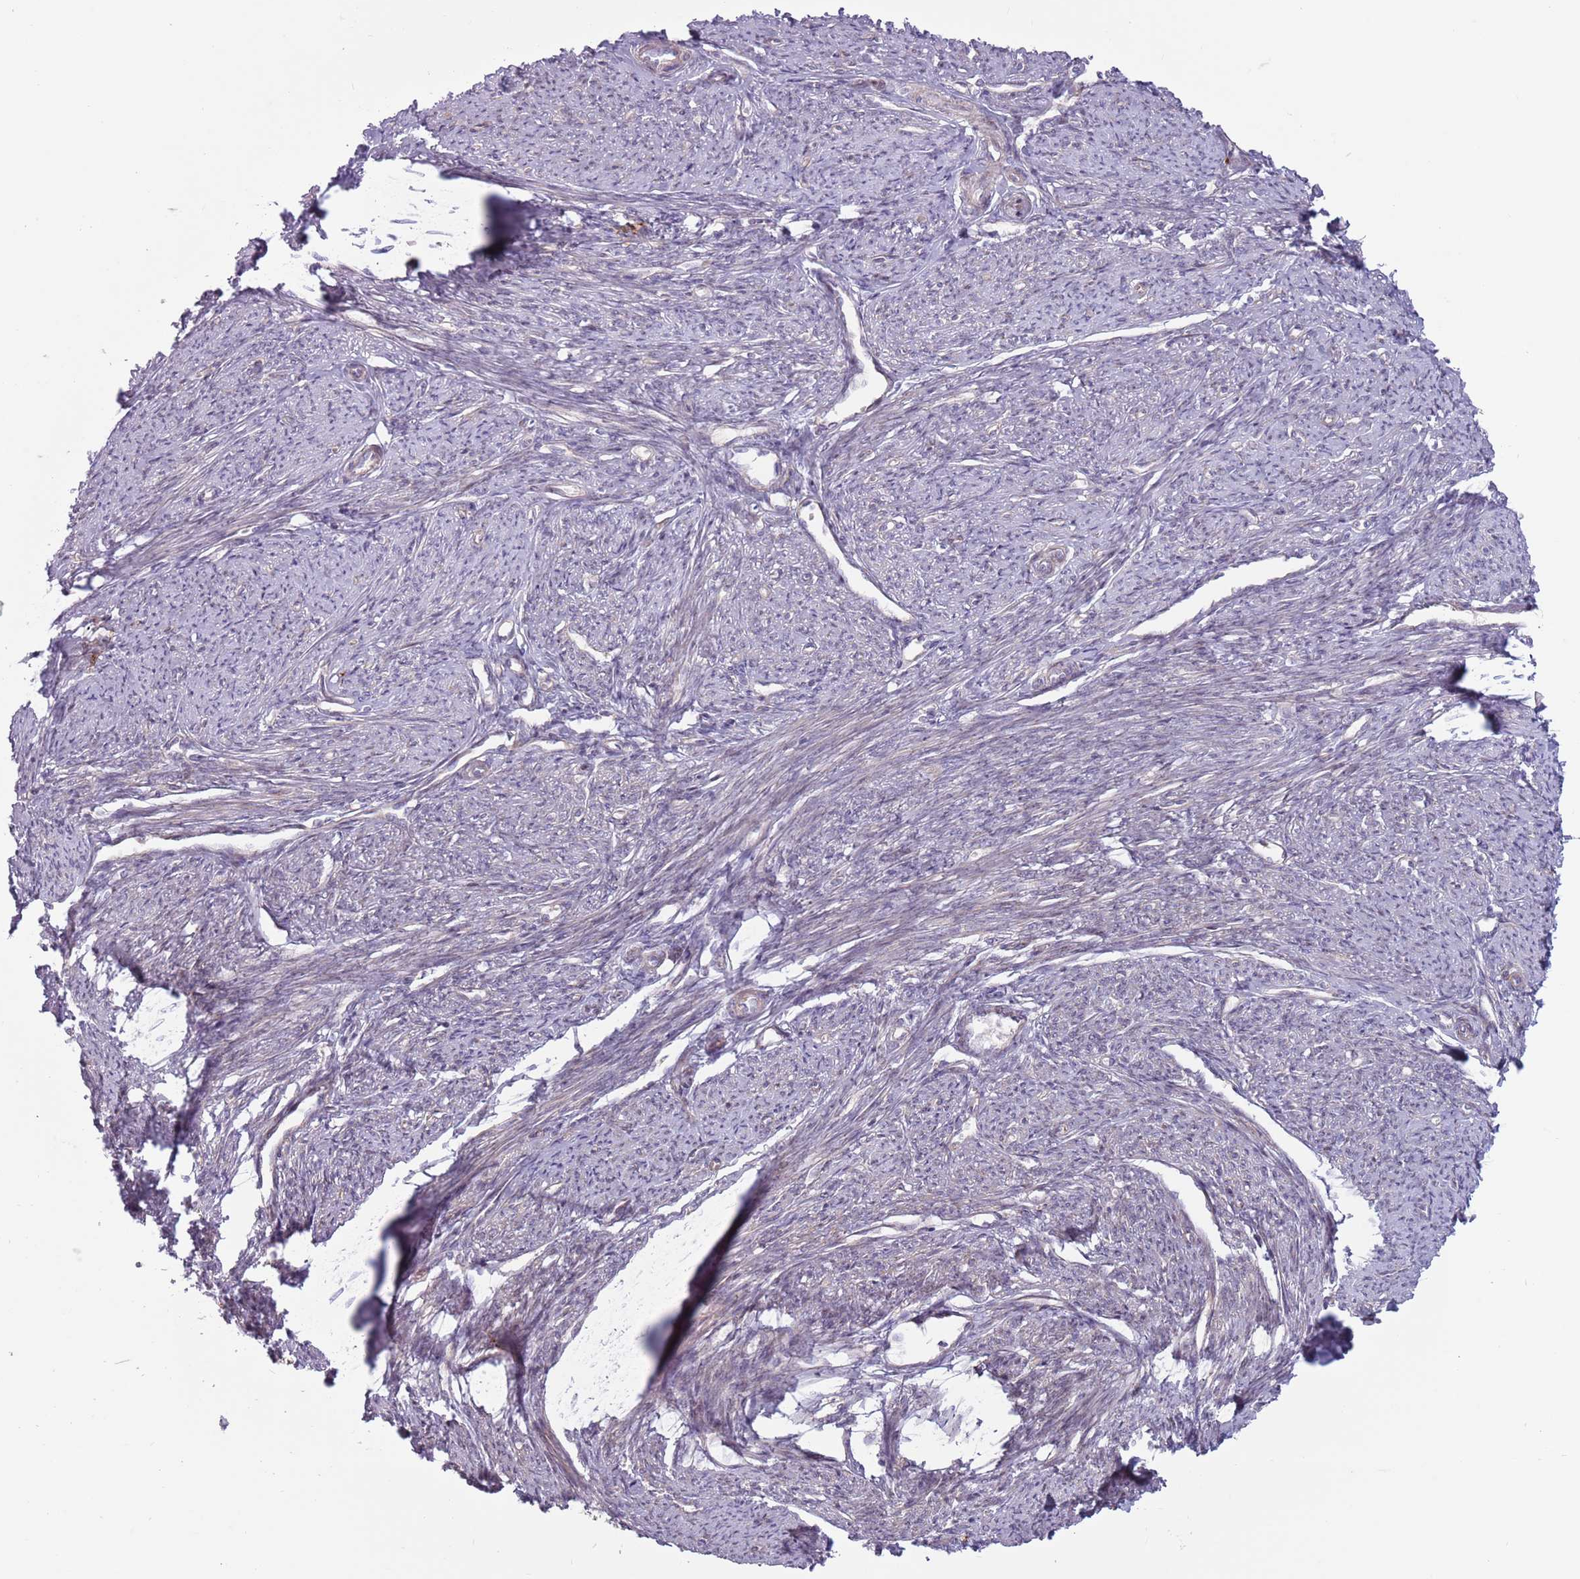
{"staining": {"intensity": "strong", "quantity": "25%-75%", "location": "cytoplasmic/membranous"}, "tissue": "smooth muscle", "cell_type": "Smooth muscle cells", "image_type": "normal", "snomed": [{"axis": "morphology", "description": "Normal tissue, NOS"}, {"axis": "topography", "description": "Smooth muscle"}, {"axis": "topography", "description": "Uterus"}], "caption": "A high amount of strong cytoplasmic/membranous positivity is present in about 25%-75% of smooth muscle cells in unremarkable smooth muscle. Using DAB (brown) and hematoxylin (blue) stains, captured at high magnification using brightfield microscopy.", "gene": "CCDC150", "patient": {"sex": "female", "age": 59}}